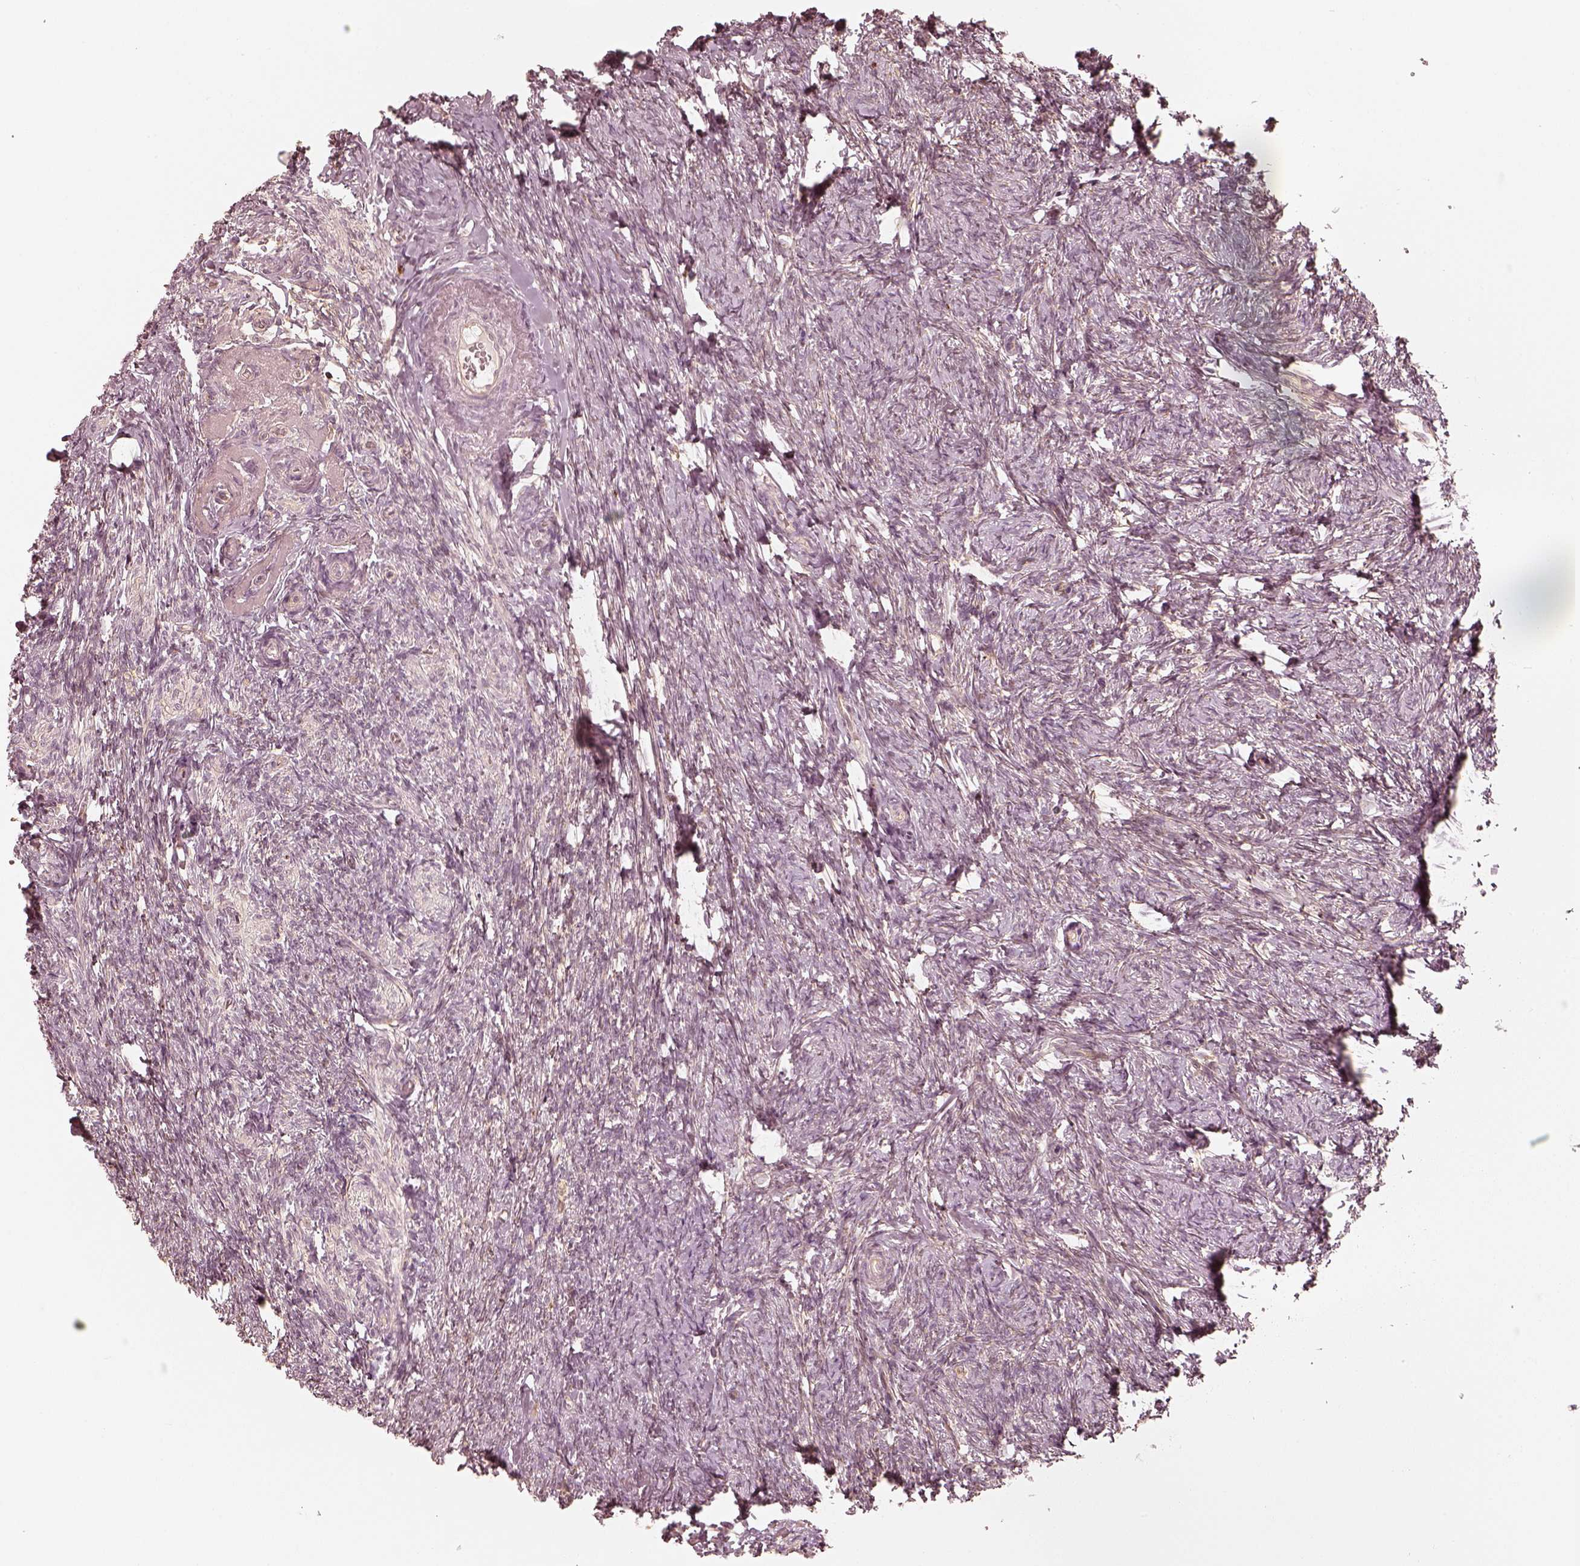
{"staining": {"intensity": "moderate", "quantity": "25%-75%", "location": "cytoplasmic/membranous"}, "tissue": "ovary", "cell_type": "Follicle cells", "image_type": "normal", "snomed": [{"axis": "morphology", "description": "Normal tissue, NOS"}, {"axis": "topography", "description": "Ovary"}], "caption": "A brown stain labels moderate cytoplasmic/membranous expression of a protein in follicle cells of benign human ovary.", "gene": "GORASP2", "patient": {"sex": "female", "age": 72}}